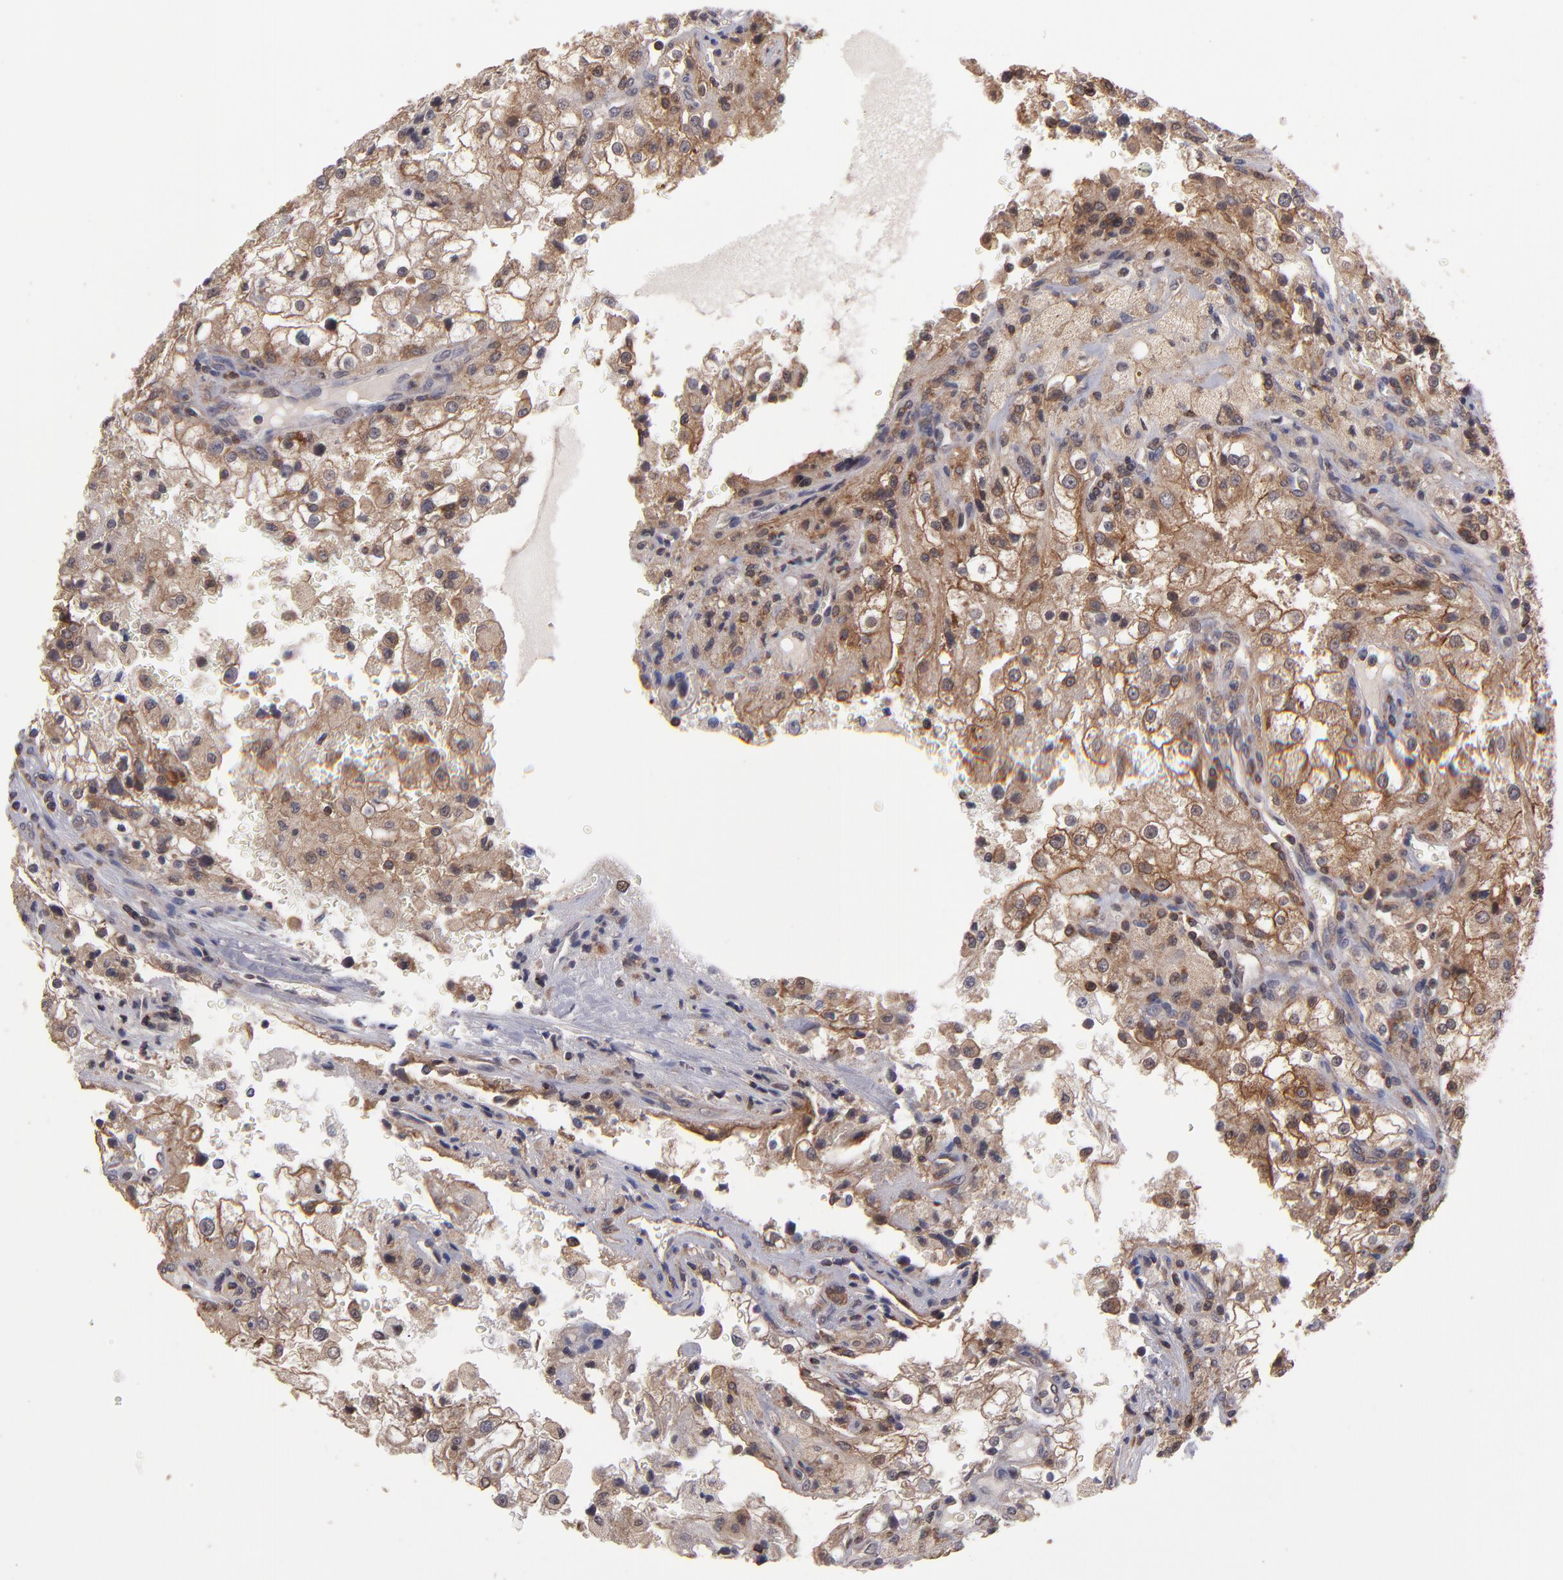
{"staining": {"intensity": "moderate", "quantity": ">75%", "location": "cytoplasmic/membranous"}, "tissue": "renal cancer", "cell_type": "Tumor cells", "image_type": "cancer", "snomed": [{"axis": "morphology", "description": "Adenocarcinoma, NOS"}, {"axis": "topography", "description": "Kidney"}], "caption": "DAB immunohistochemical staining of human renal adenocarcinoma displays moderate cytoplasmic/membranous protein expression in about >75% of tumor cells.", "gene": "NF2", "patient": {"sex": "female", "age": 74}}